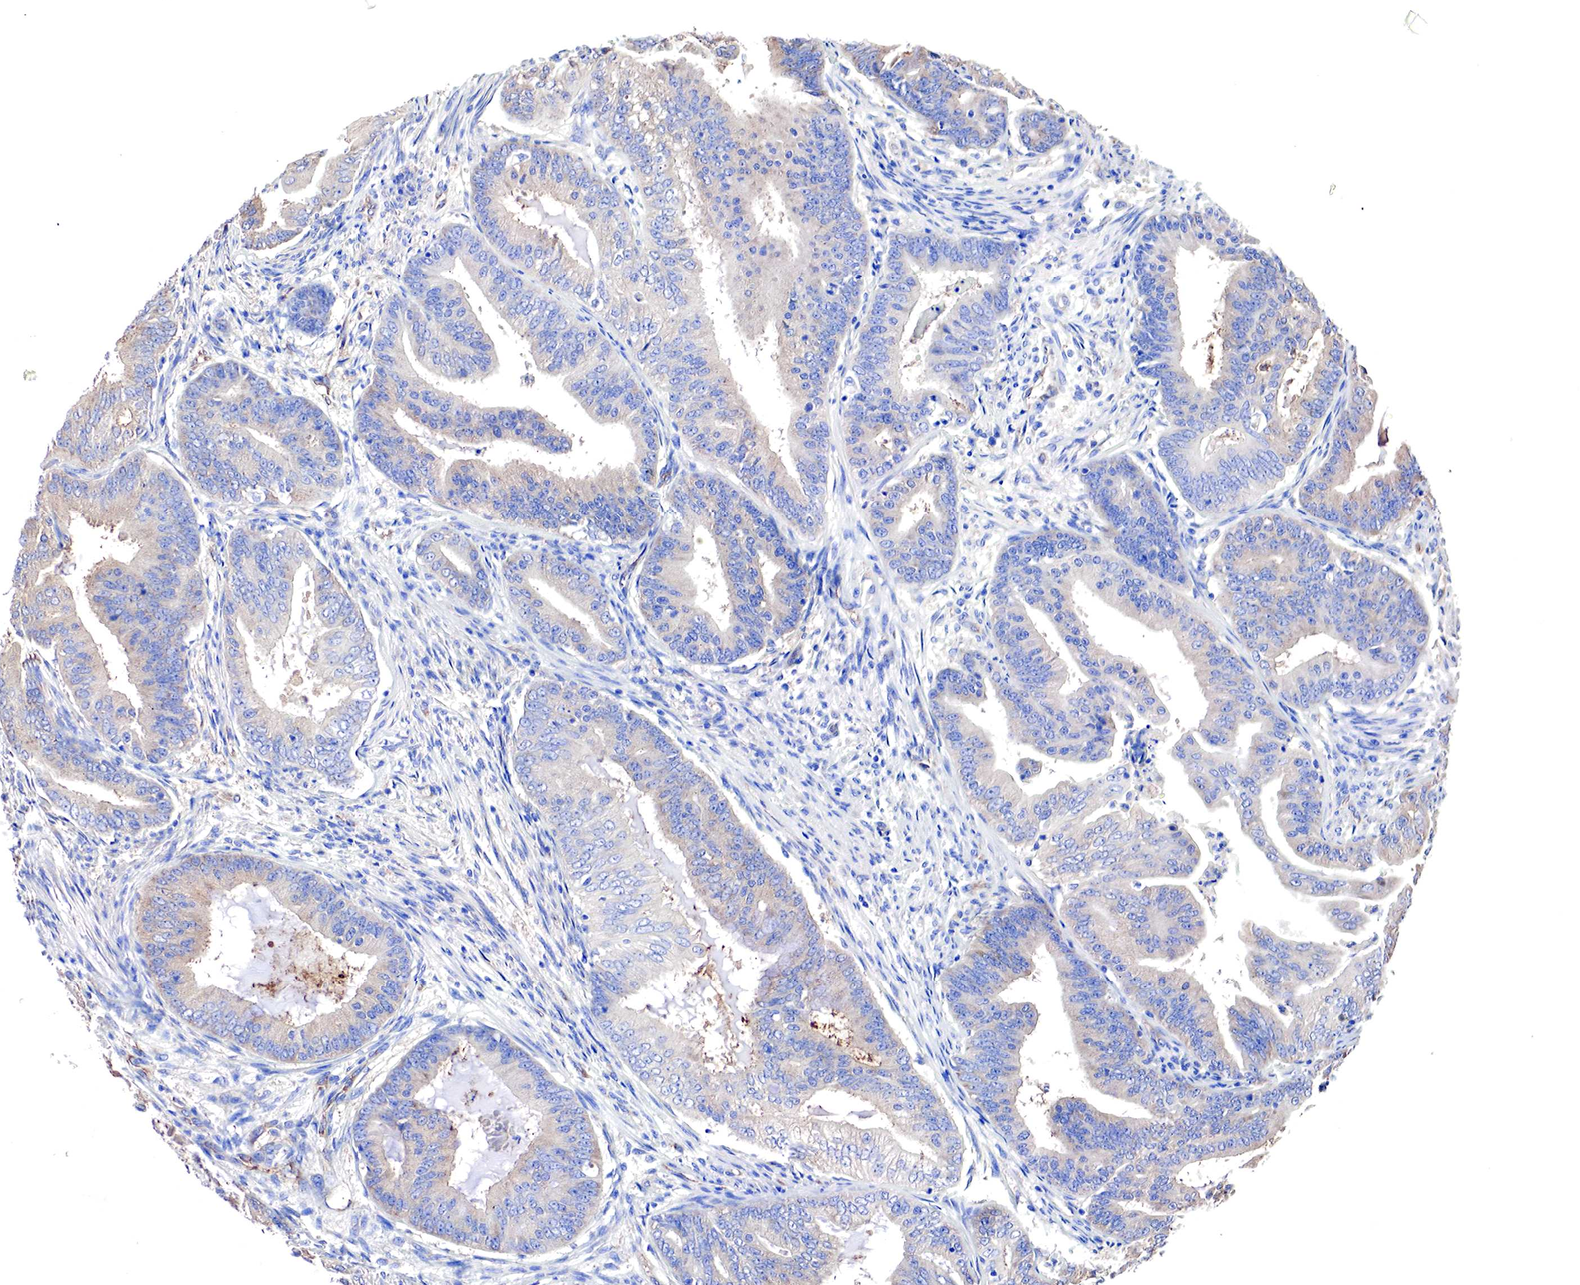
{"staining": {"intensity": "weak", "quantity": "25%-75%", "location": "cytoplasmic/membranous"}, "tissue": "endometrial cancer", "cell_type": "Tumor cells", "image_type": "cancer", "snomed": [{"axis": "morphology", "description": "Adenocarcinoma, NOS"}, {"axis": "topography", "description": "Endometrium"}], "caption": "Immunohistochemical staining of human endometrial cancer (adenocarcinoma) shows low levels of weak cytoplasmic/membranous expression in about 25%-75% of tumor cells.", "gene": "RDX", "patient": {"sex": "female", "age": 63}}